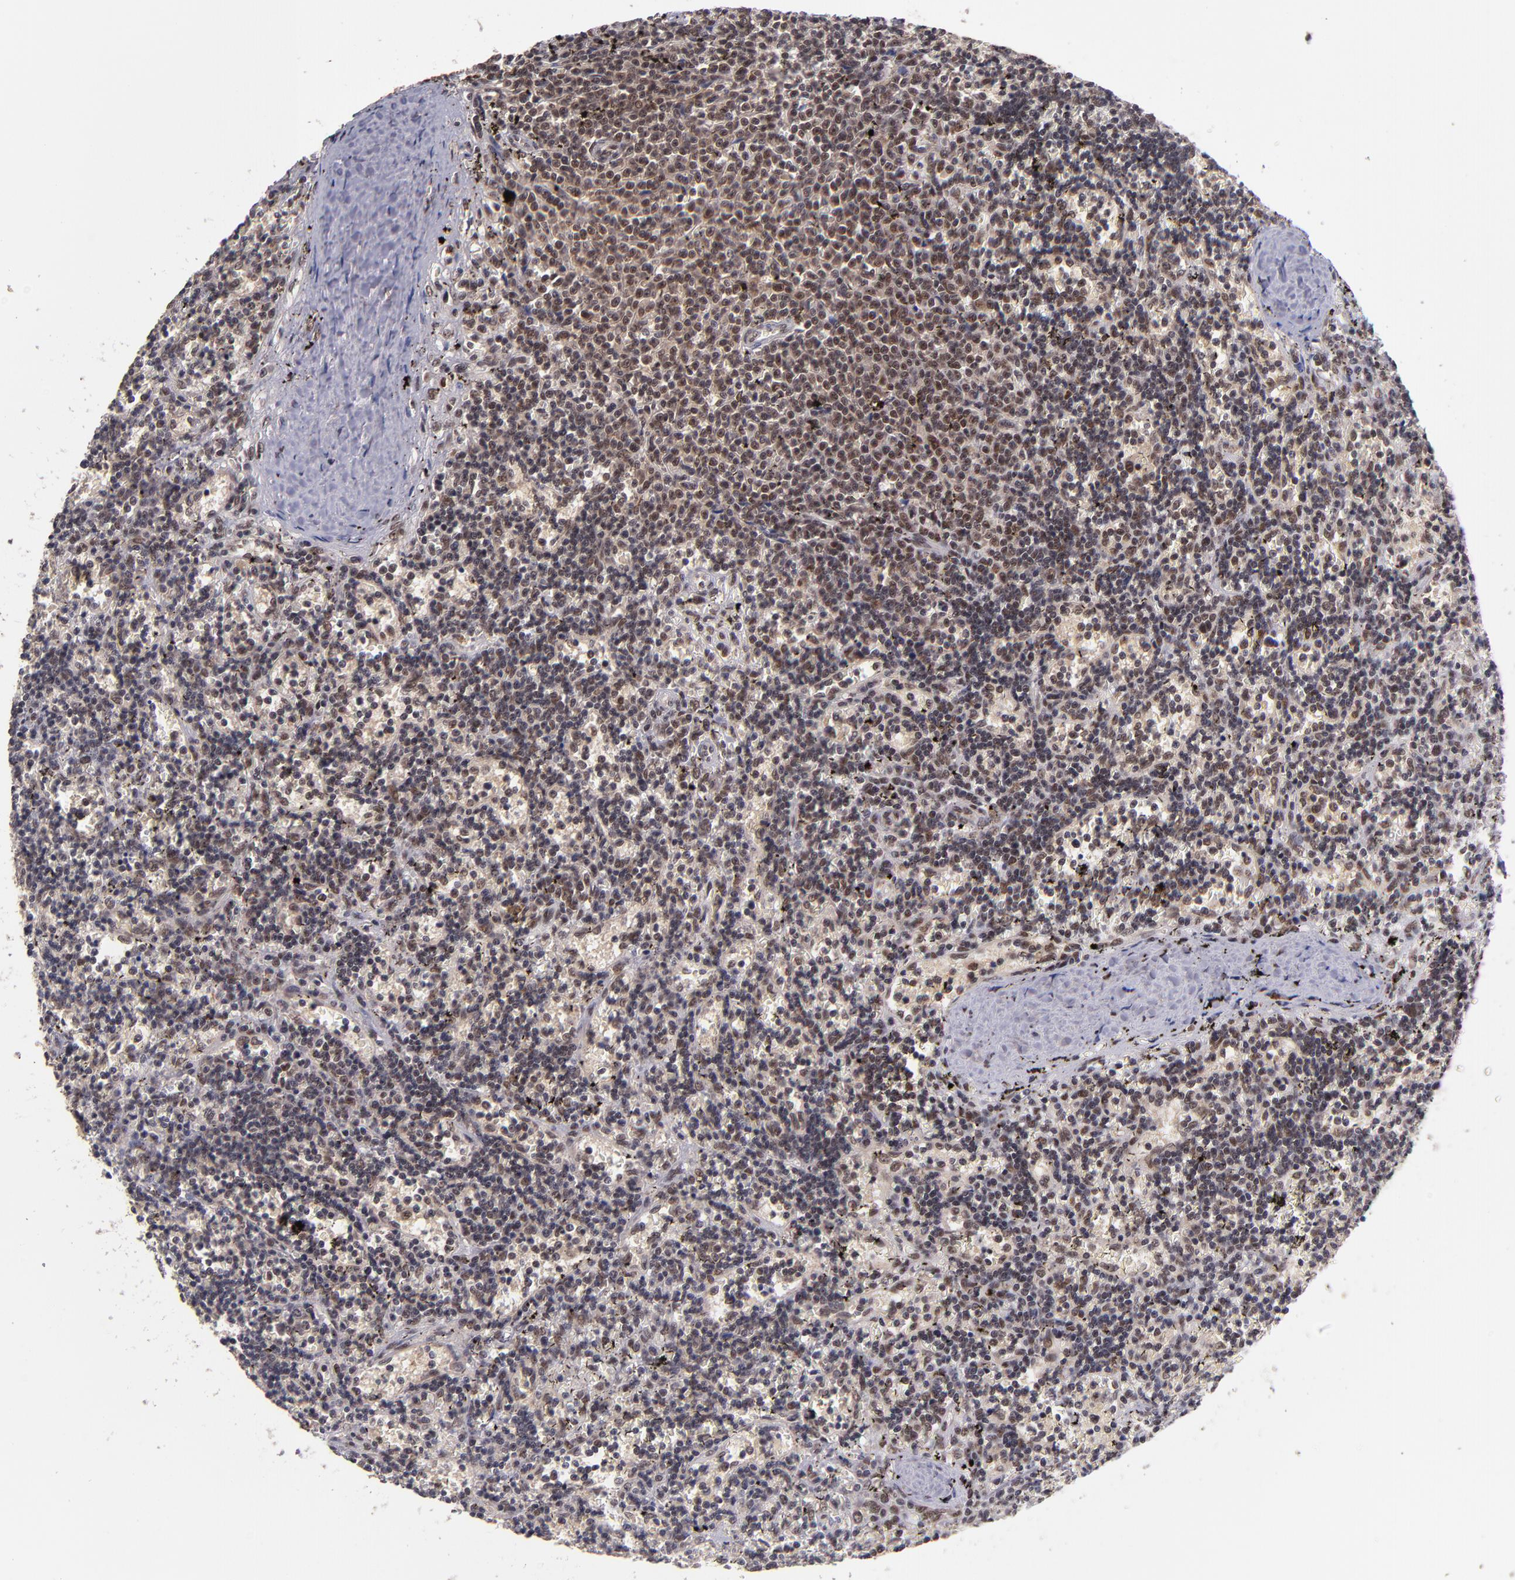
{"staining": {"intensity": "moderate", "quantity": "25%-75%", "location": "cytoplasmic/membranous,nuclear"}, "tissue": "lymphoma", "cell_type": "Tumor cells", "image_type": "cancer", "snomed": [{"axis": "morphology", "description": "Malignant lymphoma, non-Hodgkin's type, Low grade"}, {"axis": "topography", "description": "Spleen"}], "caption": "Brown immunohistochemical staining in lymphoma shows moderate cytoplasmic/membranous and nuclear positivity in approximately 25%-75% of tumor cells.", "gene": "EP300", "patient": {"sex": "male", "age": 60}}